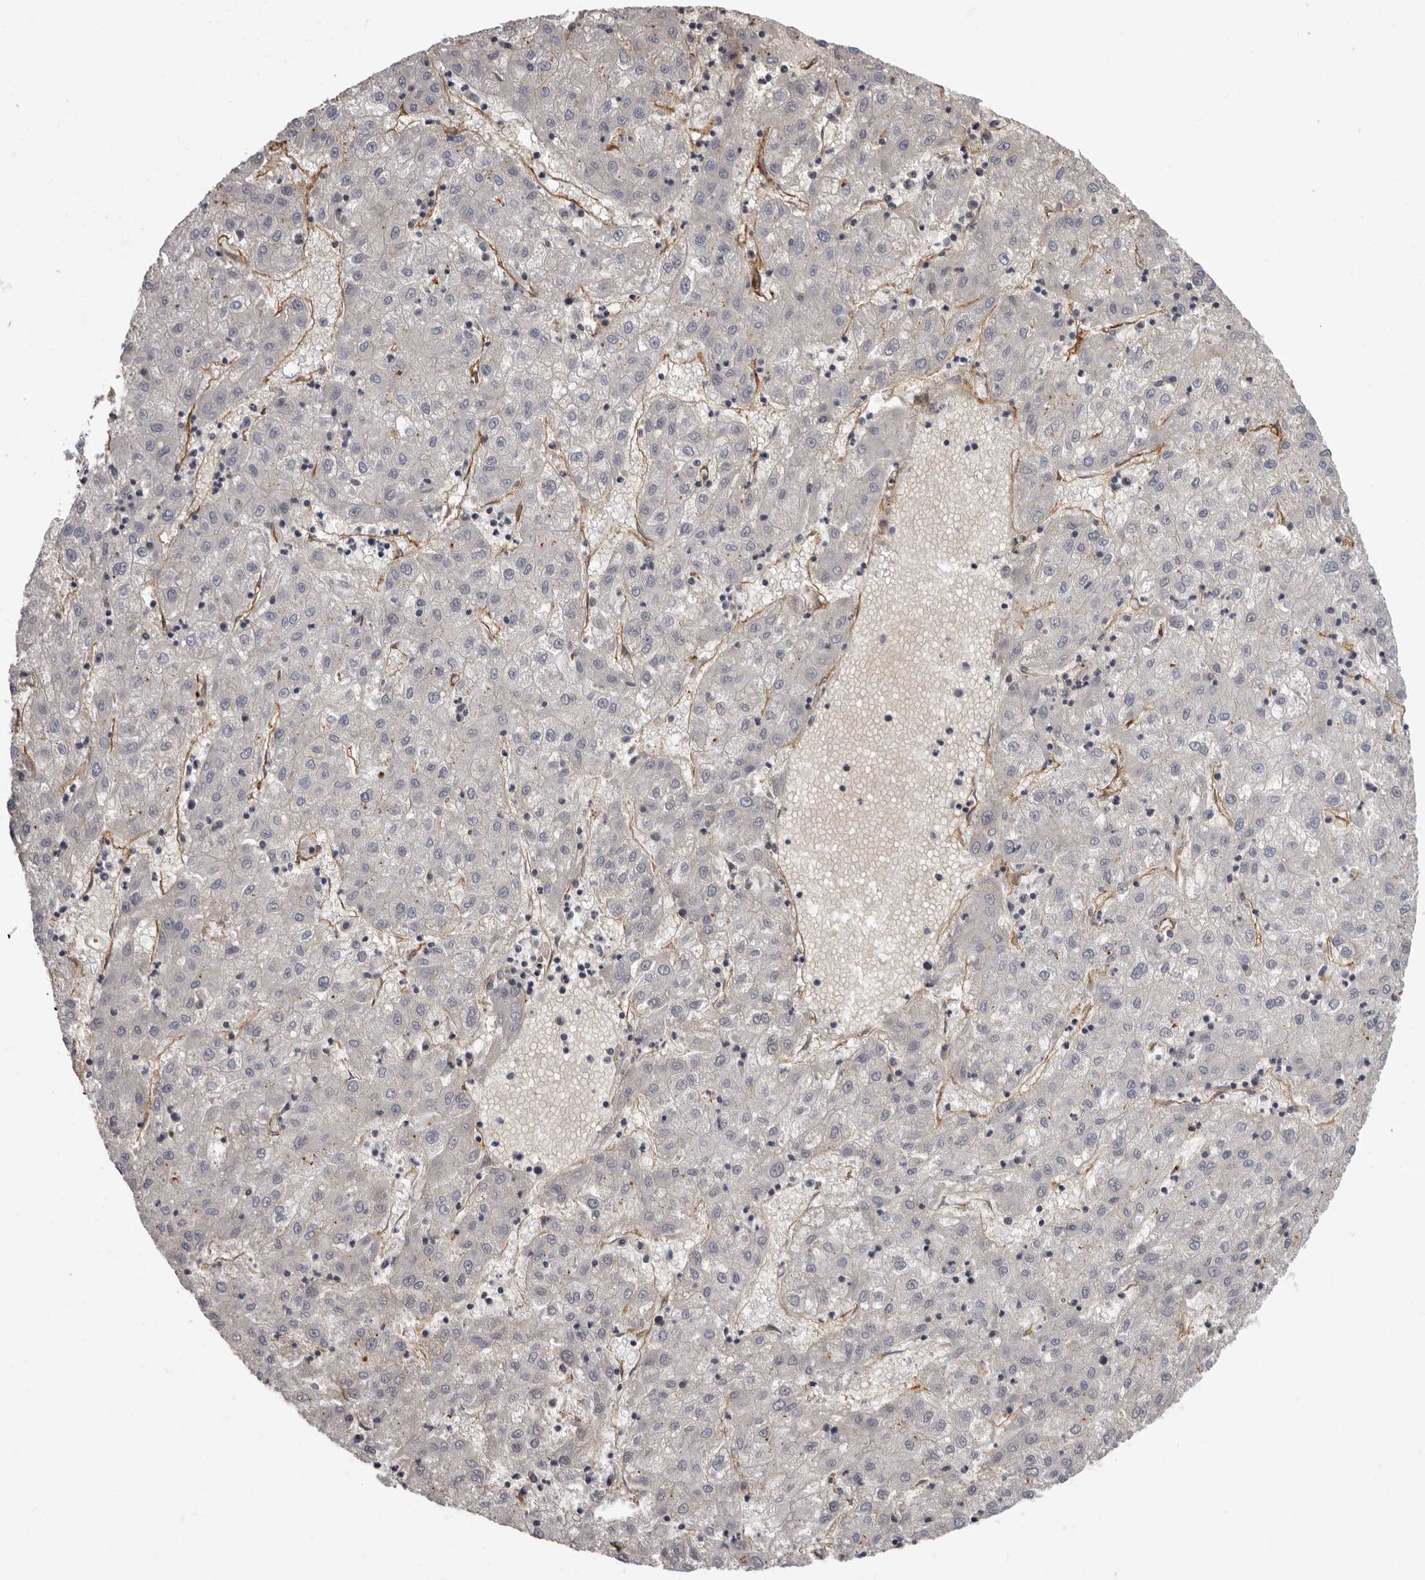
{"staining": {"intensity": "negative", "quantity": "none", "location": "none"}, "tissue": "liver cancer", "cell_type": "Tumor cells", "image_type": "cancer", "snomed": [{"axis": "morphology", "description": "Carcinoma, Hepatocellular, NOS"}, {"axis": "topography", "description": "Liver"}], "caption": "This is an IHC image of human liver hepatocellular carcinoma. There is no expression in tumor cells.", "gene": "ADGRL4", "patient": {"sex": "male", "age": 72}}